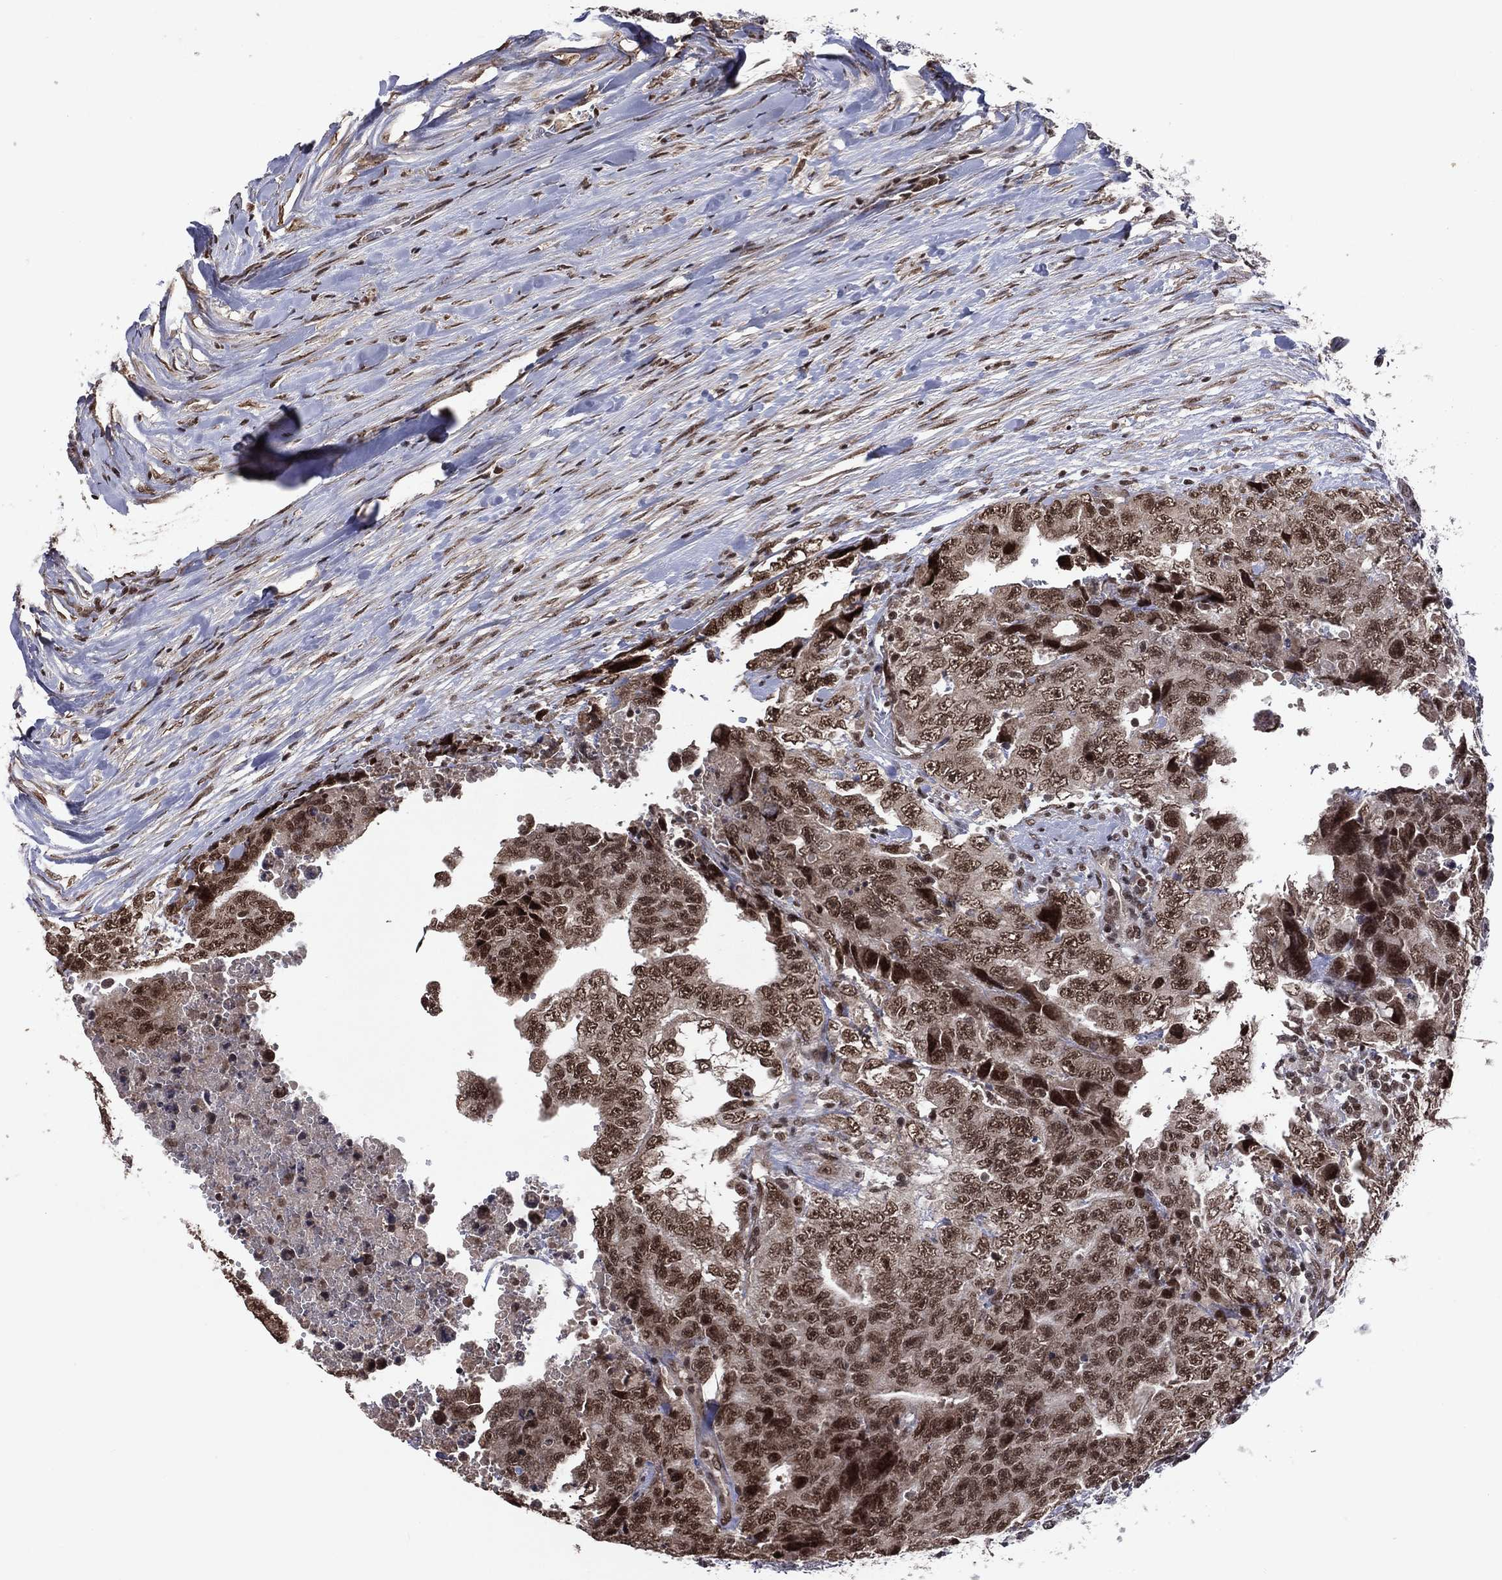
{"staining": {"intensity": "strong", "quantity": "25%-75%", "location": "cytoplasmic/membranous,nuclear"}, "tissue": "testis cancer", "cell_type": "Tumor cells", "image_type": "cancer", "snomed": [{"axis": "morphology", "description": "Carcinoma, Embryonal, NOS"}, {"axis": "topography", "description": "Testis"}], "caption": "This photomicrograph reveals embryonal carcinoma (testis) stained with immunohistochemistry (IHC) to label a protein in brown. The cytoplasmic/membranous and nuclear of tumor cells show strong positivity for the protein. Nuclei are counter-stained blue.", "gene": "DMAP1", "patient": {"sex": "male", "age": 24}}